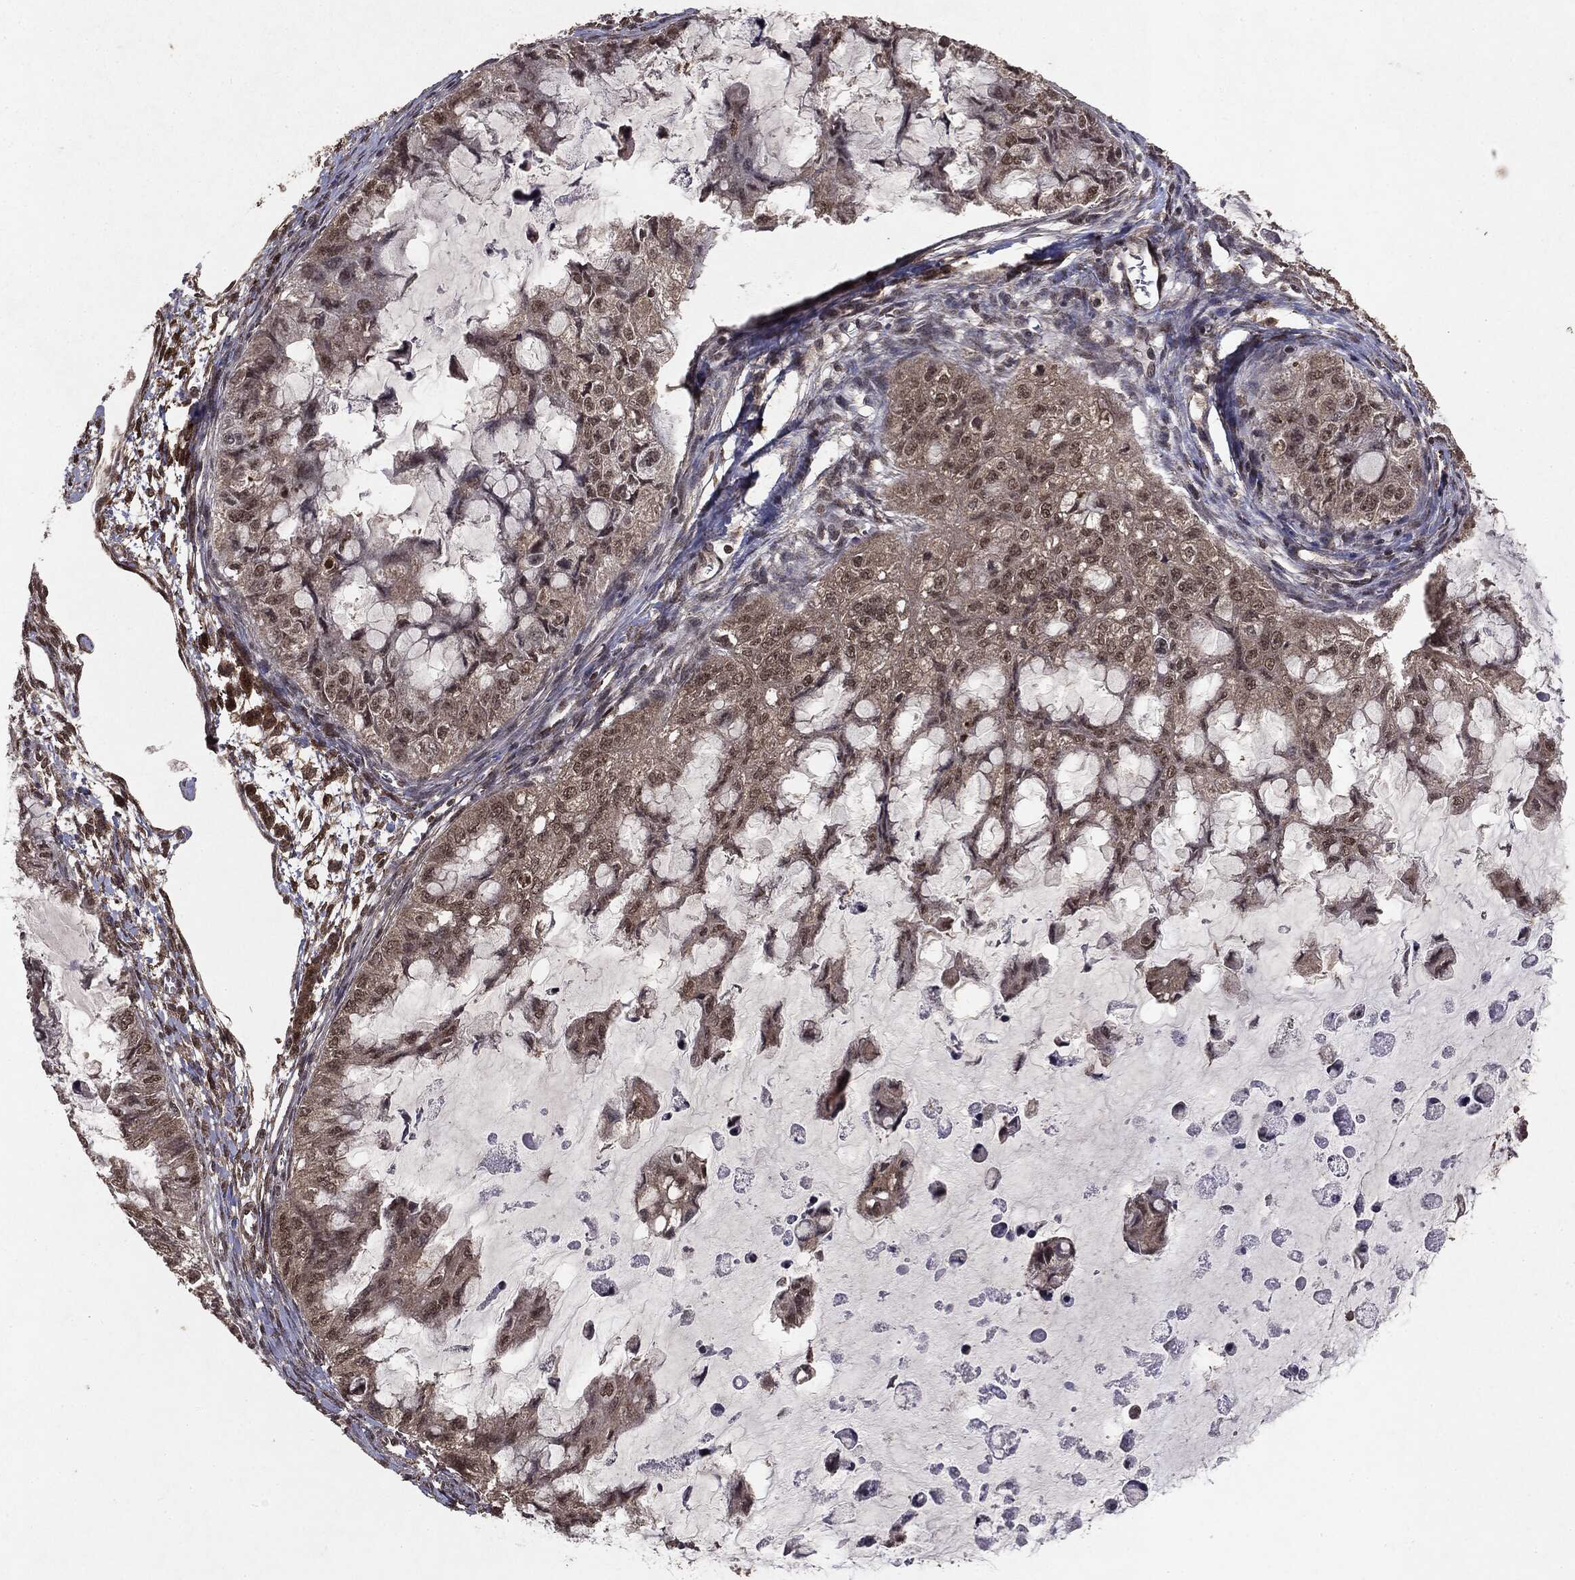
{"staining": {"intensity": "negative", "quantity": "none", "location": "none"}, "tissue": "ovarian cancer", "cell_type": "Tumor cells", "image_type": "cancer", "snomed": [{"axis": "morphology", "description": "Cystadenocarcinoma, mucinous, NOS"}, {"axis": "topography", "description": "Ovary"}], "caption": "Immunohistochemistry (IHC) of human ovarian cancer reveals no staining in tumor cells. The staining is performed using DAB (3,3'-diaminobenzidine) brown chromogen with nuclei counter-stained in using hematoxylin.", "gene": "PEBP1", "patient": {"sex": "female", "age": 72}}